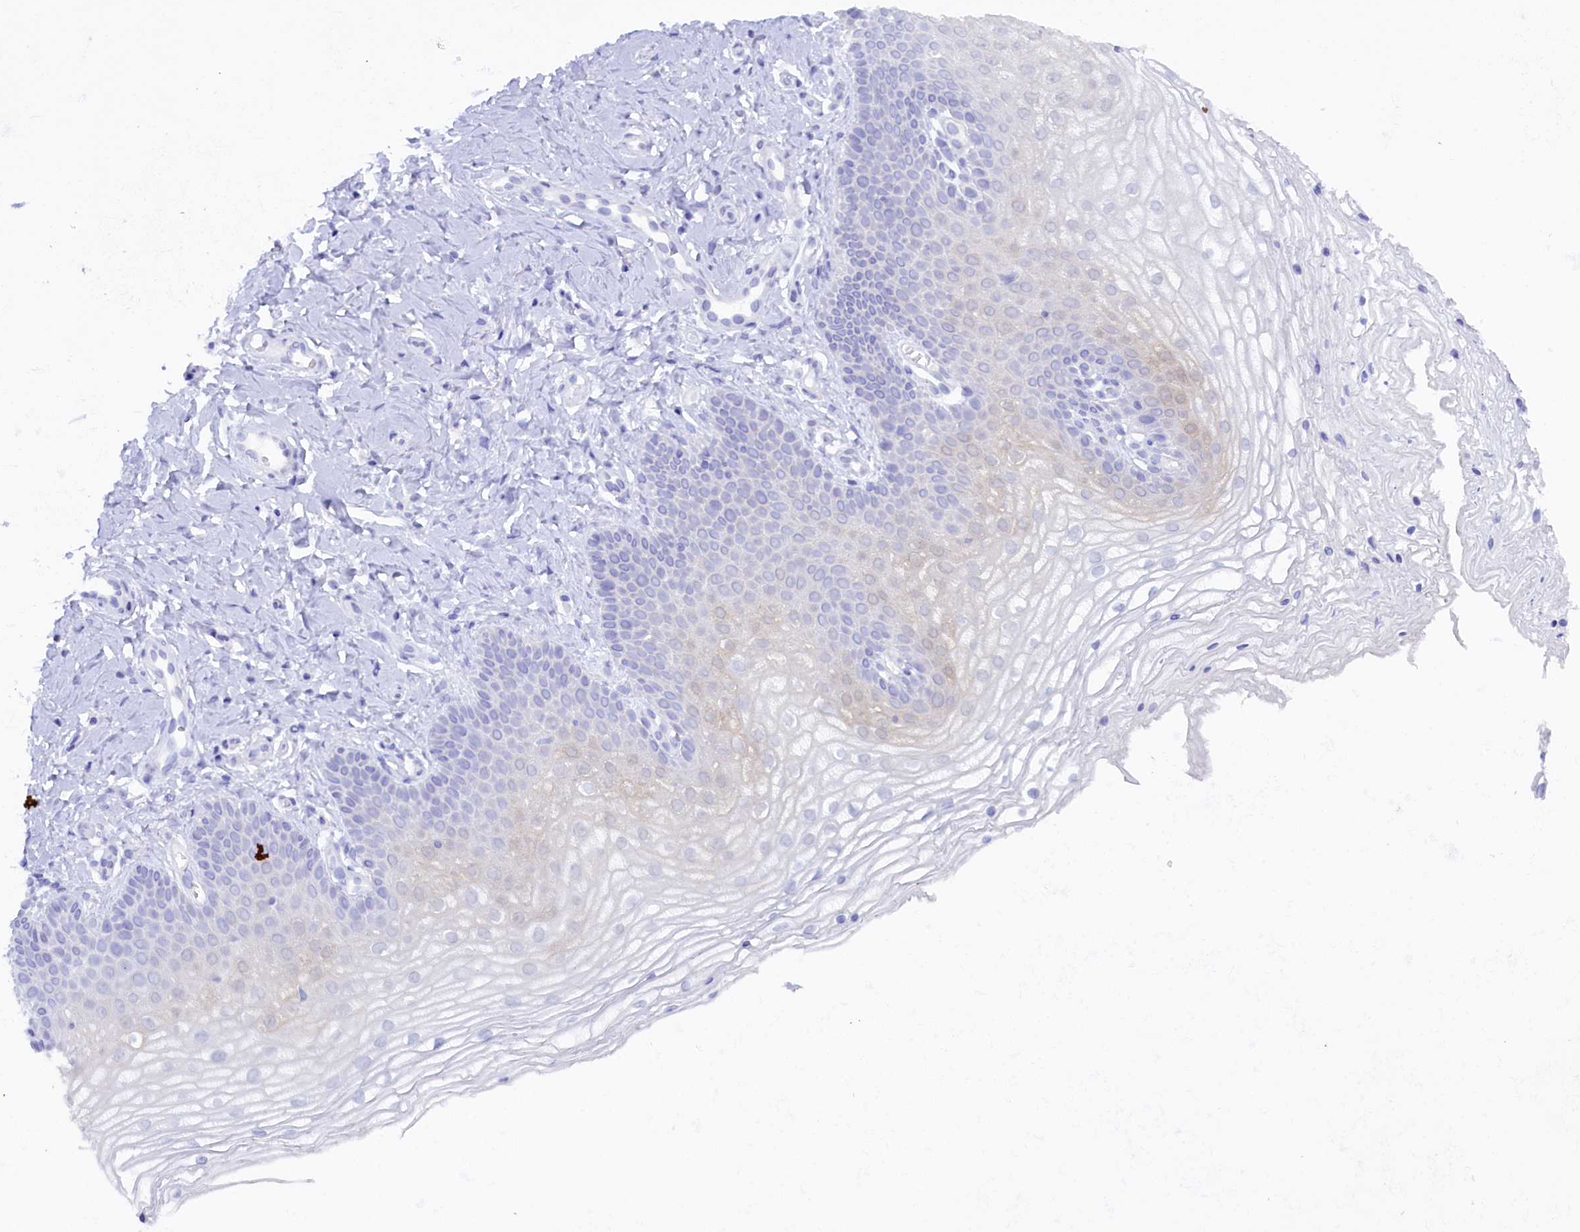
{"staining": {"intensity": "negative", "quantity": "none", "location": "none"}, "tissue": "vagina", "cell_type": "Squamous epithelial cells", "image_type": "normal", "snomed": [{"axis": "morphology", "description": "Normal tissue, NOS"}, {"axis": "topography", "description": "Vagina"}], "caption": "This is an immunohistochemistry histopathology image of benign human vagina. There is no expression in squamous epithelial cells.", "gene": "ZSWIM4", "patient": {"sex": "female", "age": 68}}